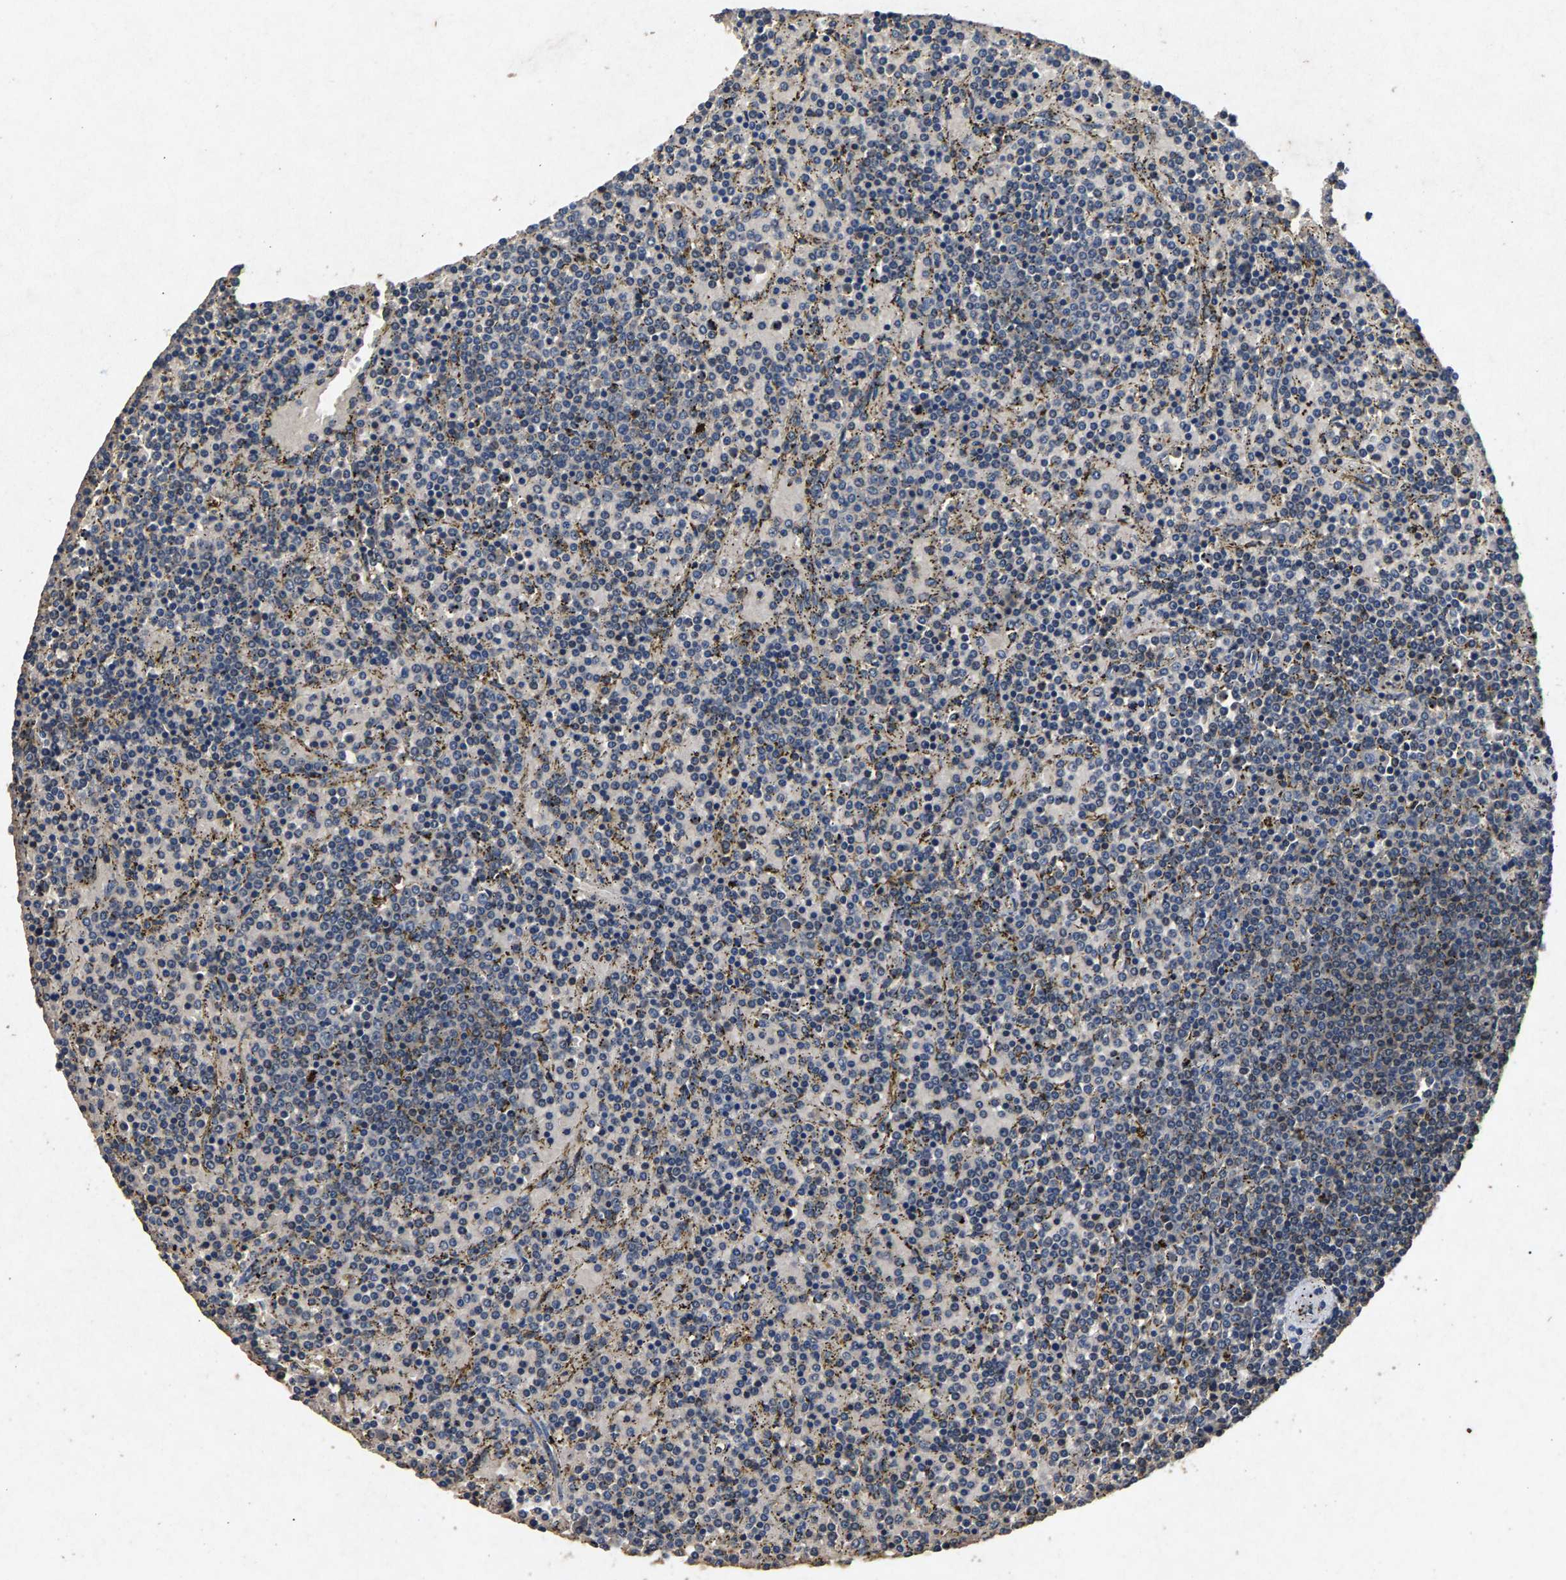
{"staining": {"intensity": "negative", "quantity": "none", "location": "none"}, "tissue": "lymphoma", "cell_type": "Tumor cells", "image_type": "cancer", "snomed": [{"axis": "morphology", "description": "Malignant lymphoma, non-Hodgkin's type, Low grade"}, {"axis": "topography", "description": "Spleen"}], "caption": "This is an immunohistochemistry (IHC) photomicrograph of human lymphoma. There is no staining in tumor cells.", "gene": "PPP1CC", "patient": {"sex": "female", "age": 77}}